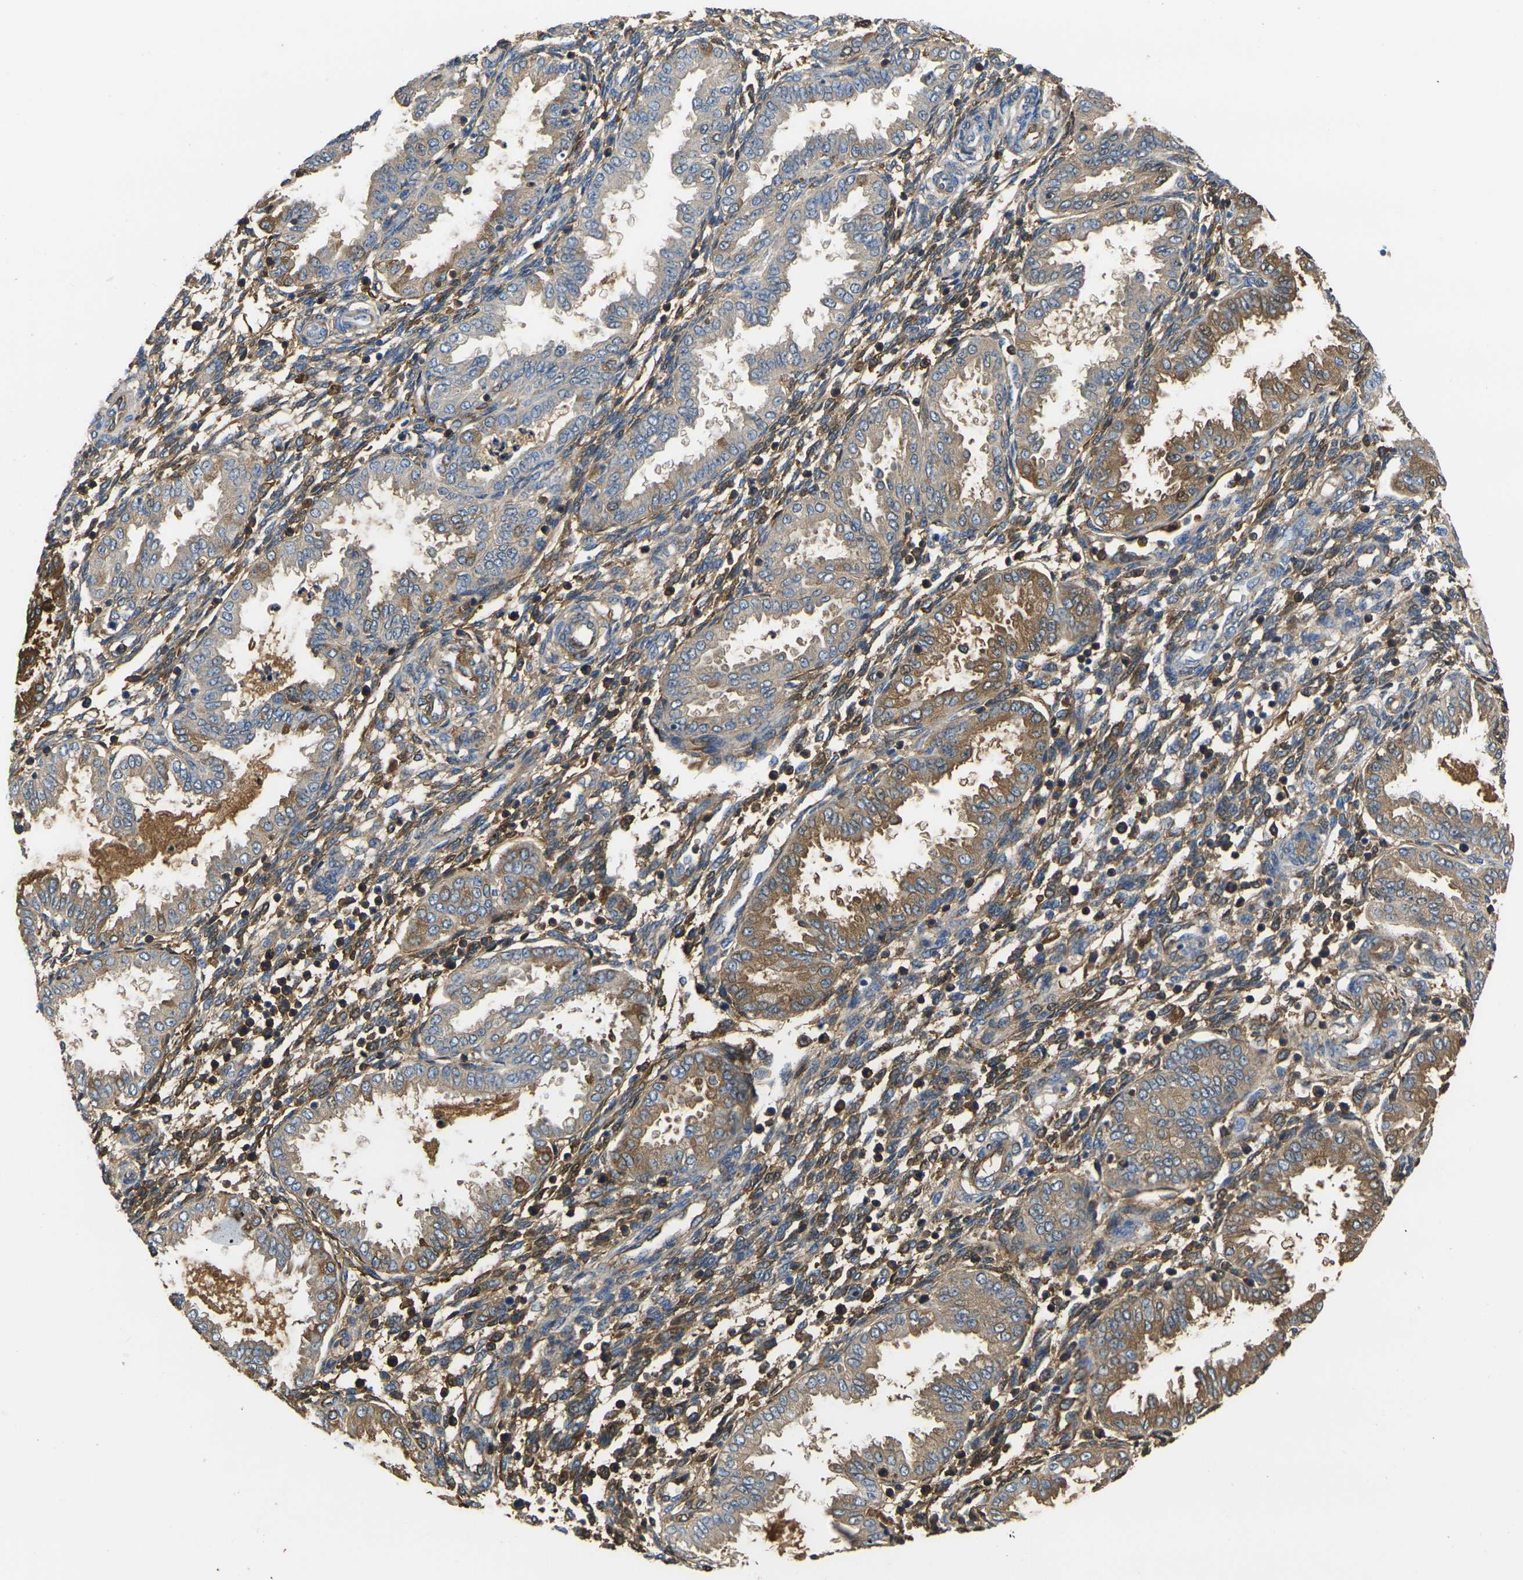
{"staining": {"intensity": "moderate", "quantity": "25%-75%", "location": "cytoplasmic/membranous"}, "tissue": "endometrium", "cell_type": "Cells in endometrial stroma", "image_type": "normal", "snomed": [{"axis": "morphology", "description": "Normal tissue, NOS"}, {"axis": "topography", "description": "Endometrium"}], "caption": "DAB immunohistochemical staining of benign human endometrium demonstrates moderate cytoplasmic/membranous protein expression in about 25%-75% of cells in endometrial stroma. The staining was performed using DAB (3,3'-diaminobenzidine), with brown indicating positive protein expression. Nuclei are stained blue with hematoxylin.", "gene": "GREM2", "patient": {"sex": "female", "age": 33}}